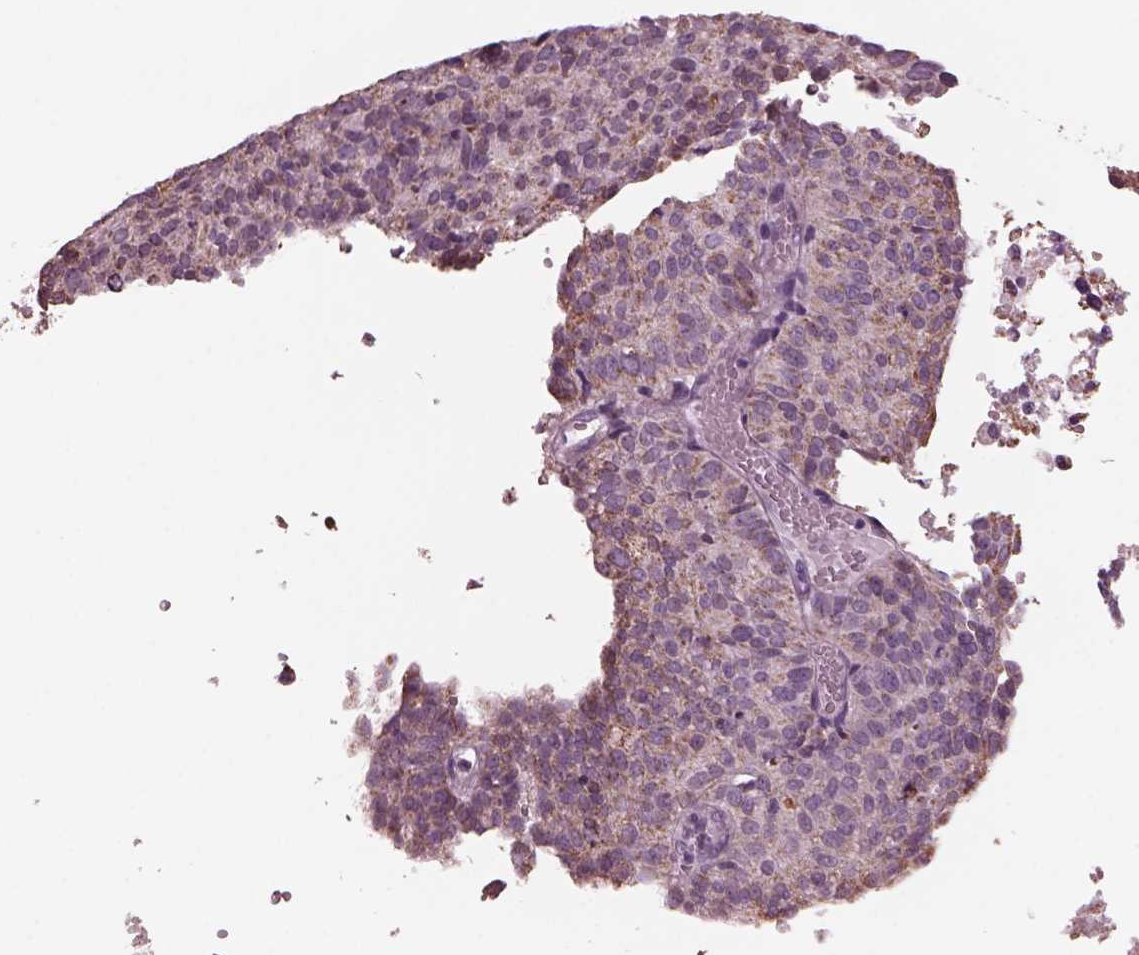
{"staining": {"intensity": "weak", "quantity": "<25%", "location": "cytoplasmic/membranous"}, "tissue": "ovarian cancer", "cell_type": "Tumor cells", "image_type": "cancer", "snomed": [{"axis": "morphology", "description": "Carcinoma, endometroid"}, {"axis": "topography", "description": "Ovary"}], "caption": "Human ovarian cancer stained for a protein using immunohistochemistry (IHC) demonstrates no staining in tumor cells.", "gene": "CELSR3", "patient": {"sex": "female", "age": 58}}